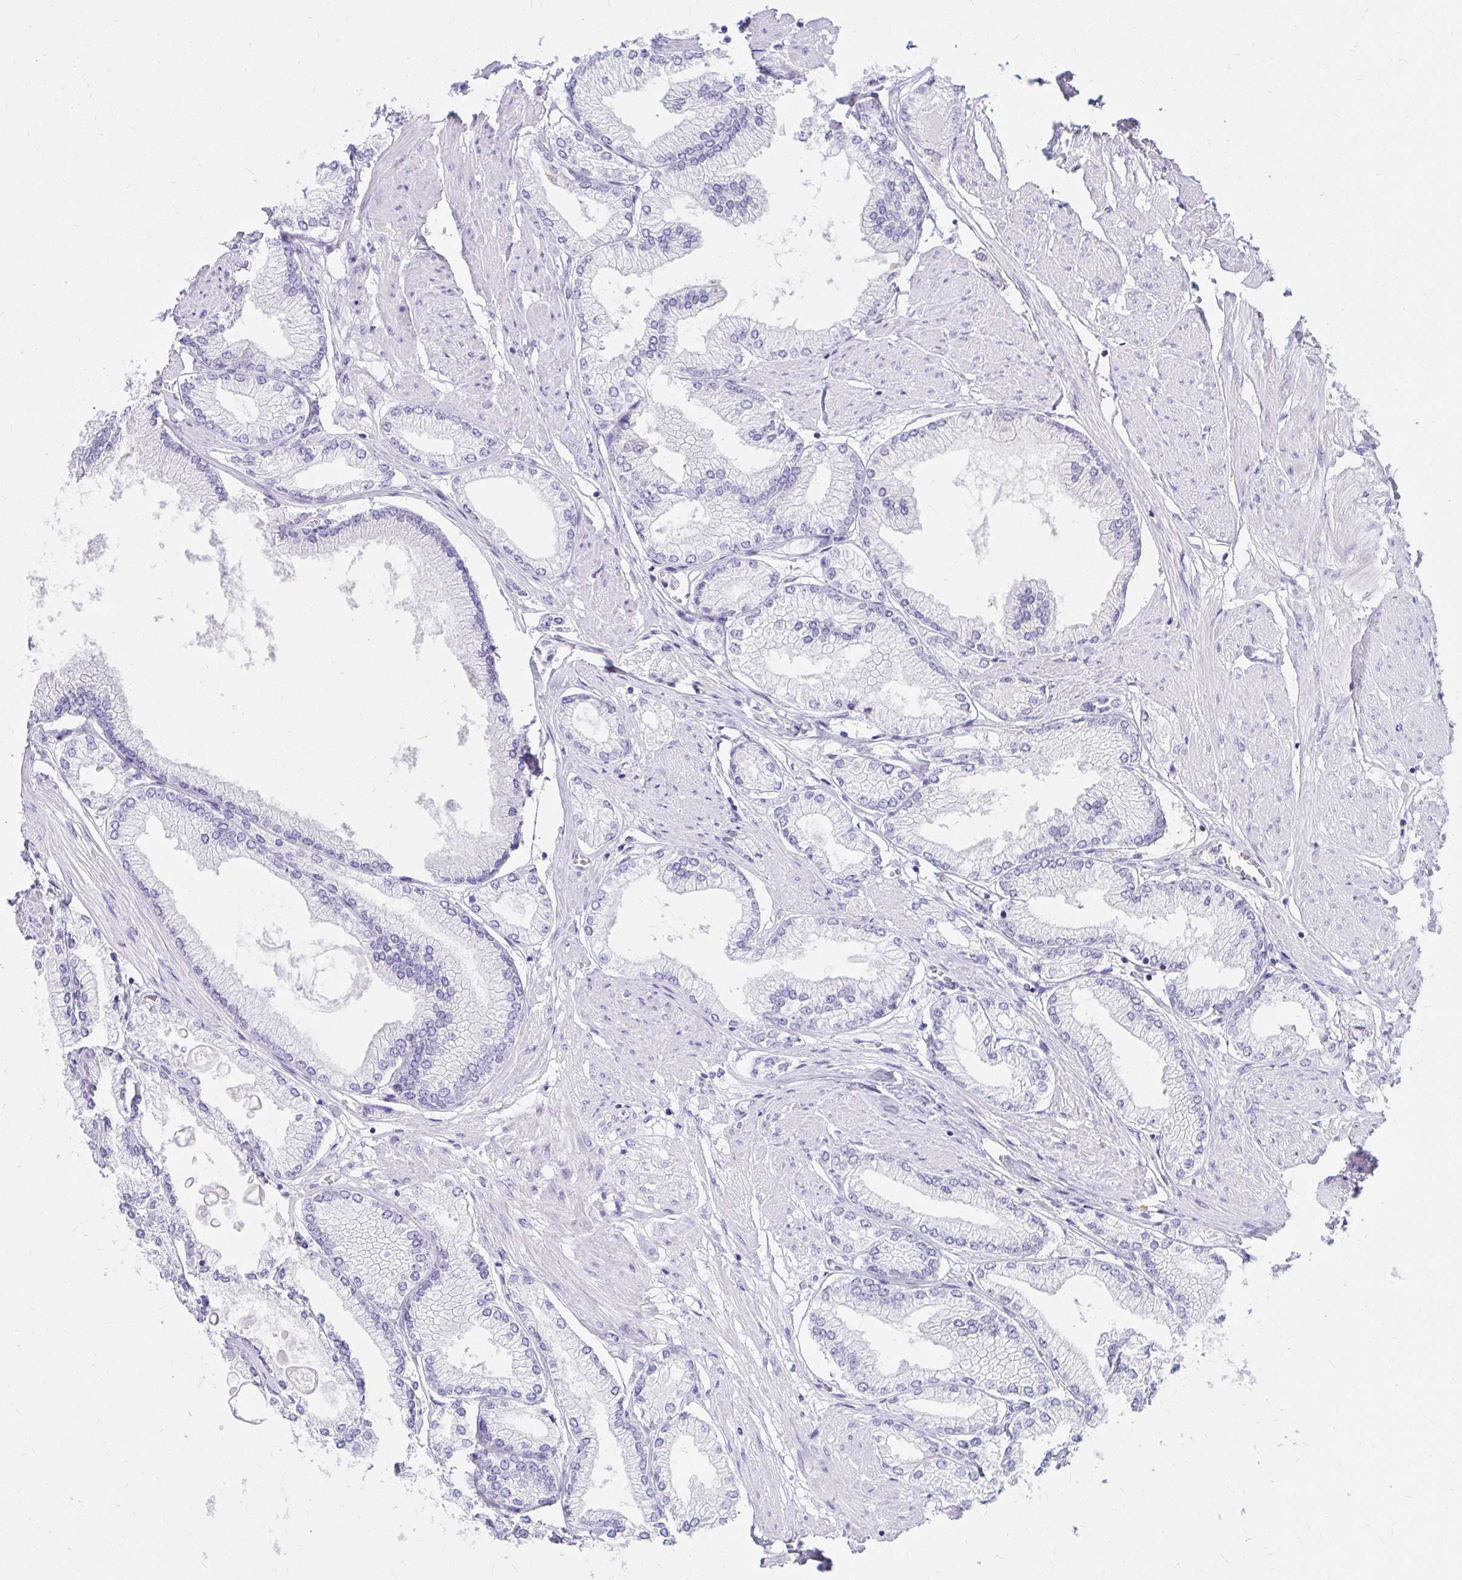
{"staining": {"intensity": "negative", "quantity": "none", "location": "none"}, "tissue": "prostate cancer", "cell_type": "Tumor cells", "image_type": "cancer", "snomed": [{"axis": "morphology", "description": "Adenocarcinoma, High grade"}, {"axis": "topography", "description": "Prostate"}], "caption": "A histopathology image of prostate cancer stained for a protein demonstrates no brown staining in tumor cells. (DAB immunohistochemistry, high magnification).", "gene": "C19orf81", "patient": {"sex": "male", "age": 68}}